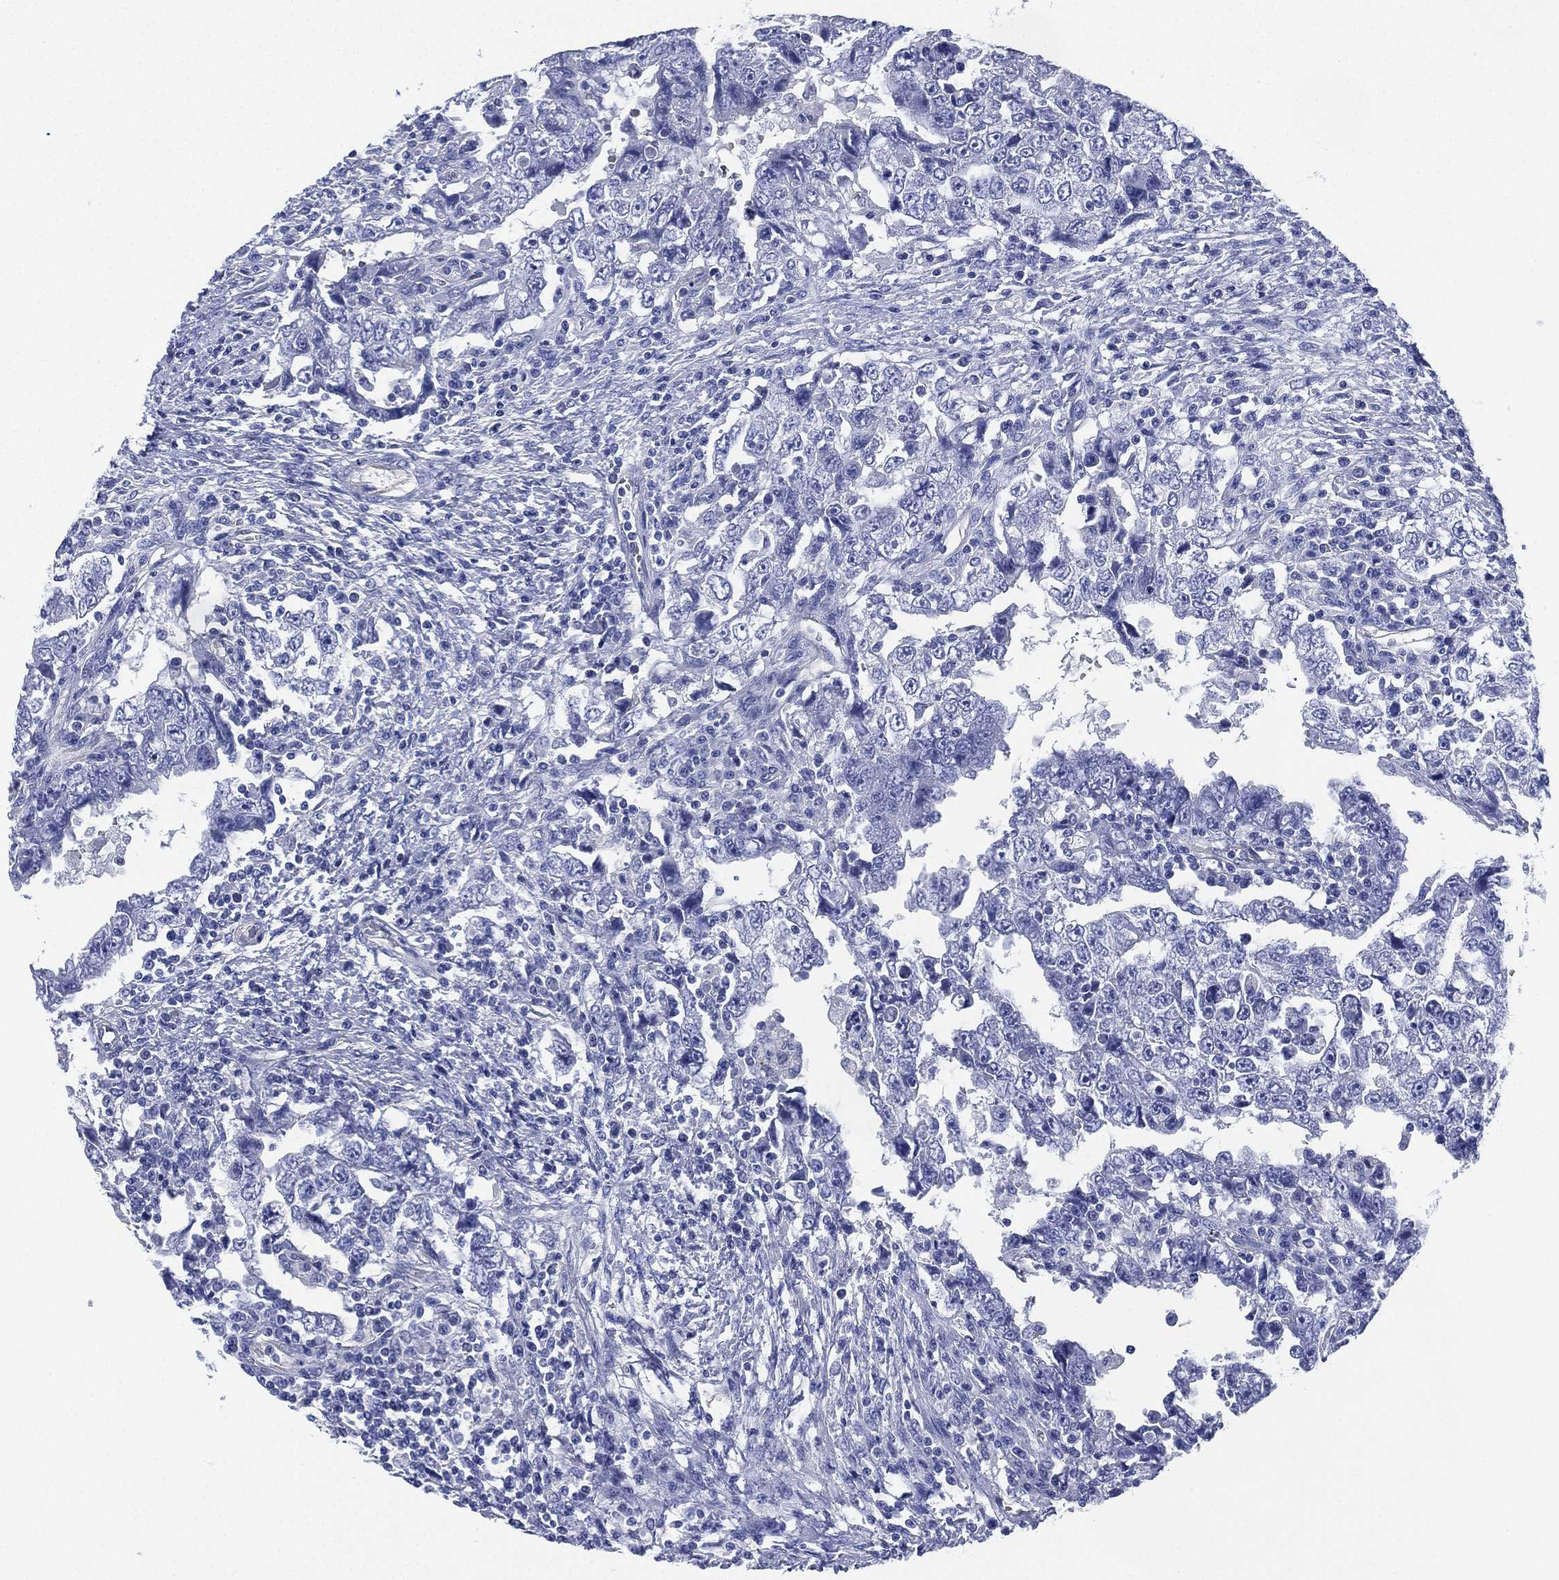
{"staining": {"intensity": "negative", "quantity": "none", "location": "none"}, "tissue": "testis cancer", "cell_type": "Tumor cells", "image_type": "cancer", "snomed": [{"axis": "morphology", "description": "Carcinoma, Embryonal, NOS"}, {"axis": "topography", "description": "Testis"}], "caption": "The photomicrograph exhibits no staining of tumor cells in testis embryonal carcinoma.", "gene": "CCDC70", "patient": {"sex": "male", "age": 26}}